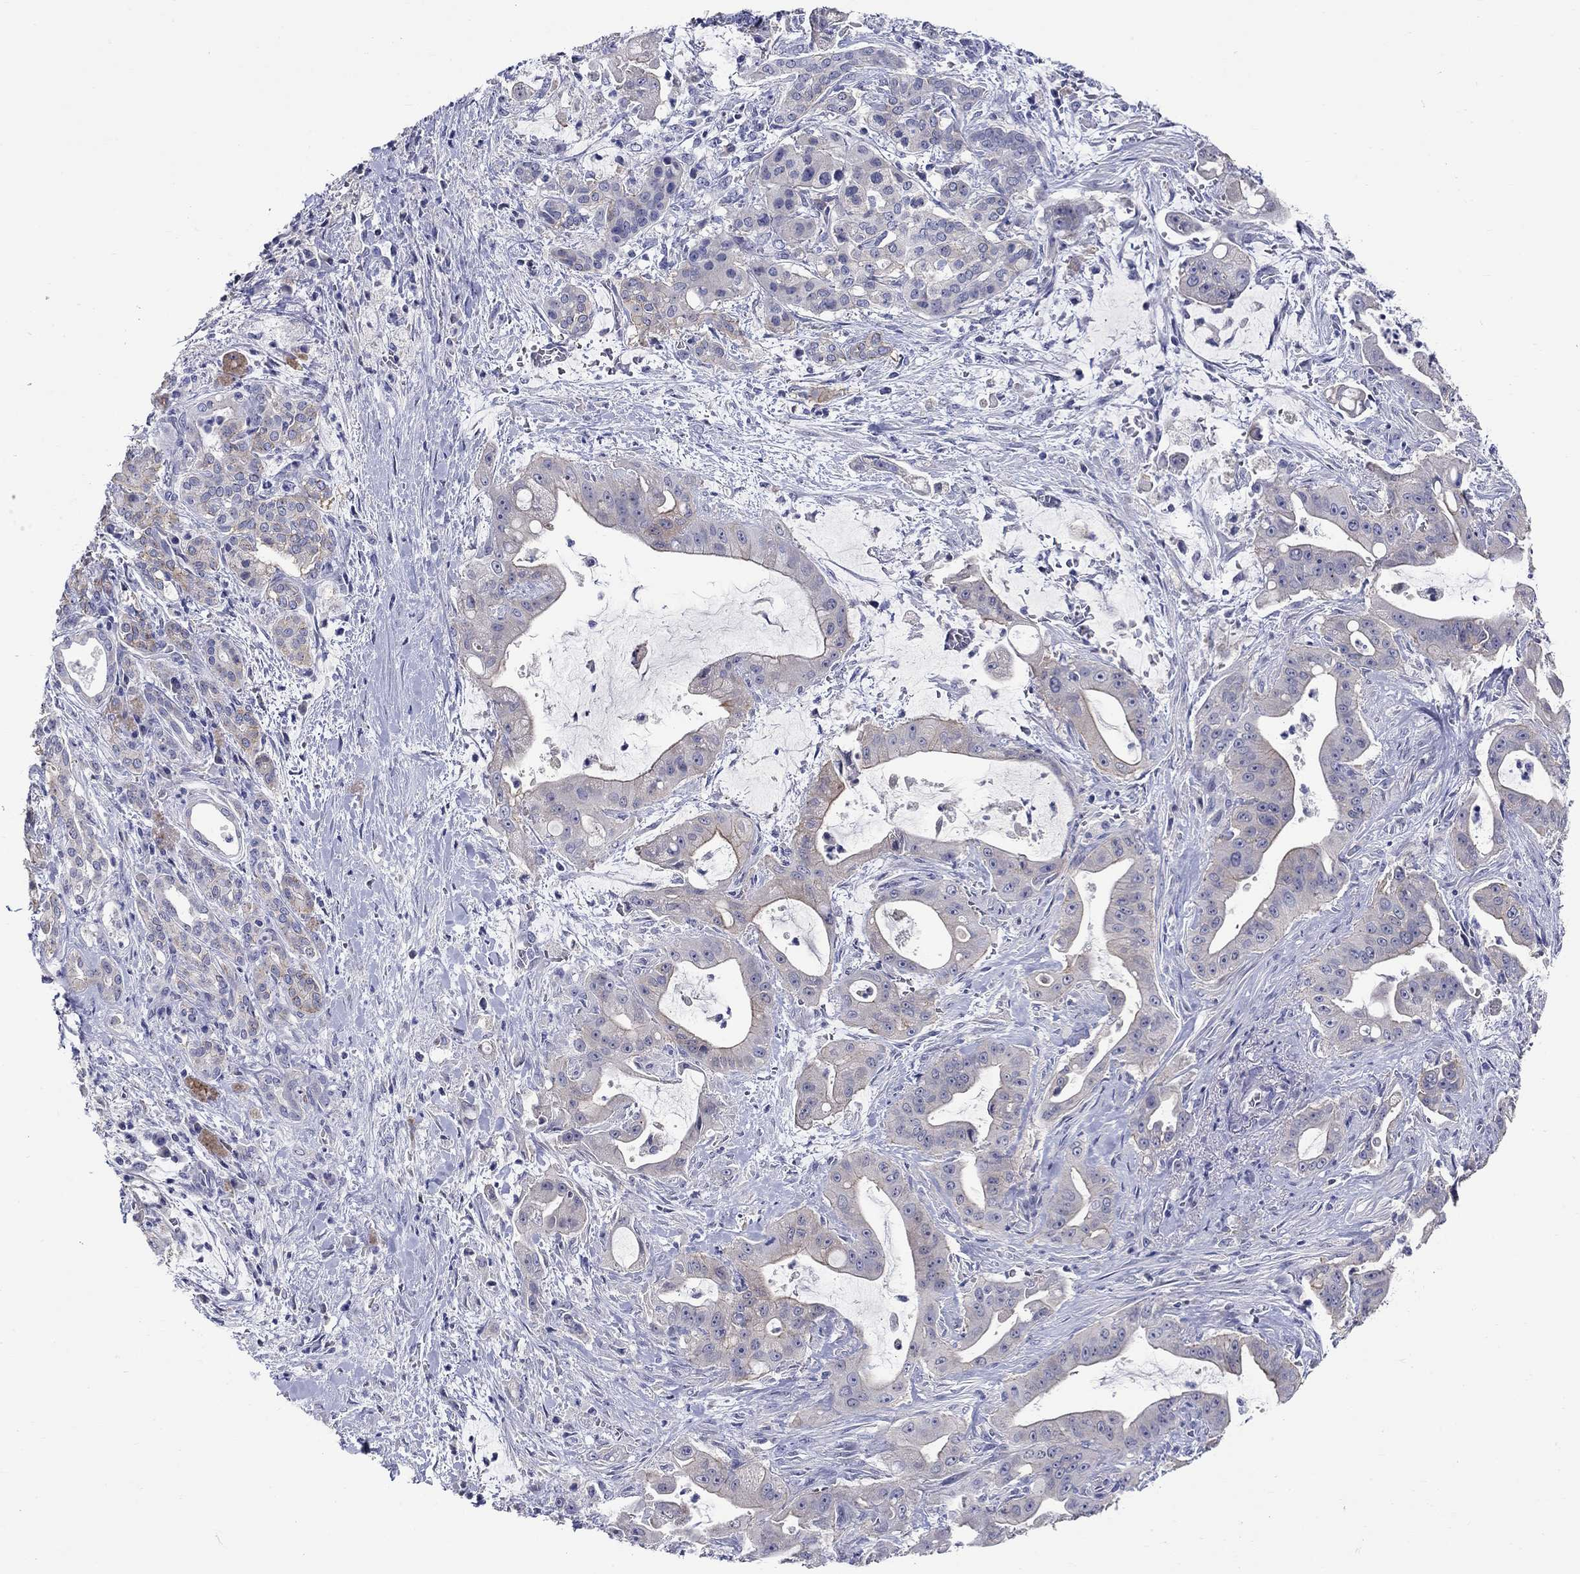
{"staining": {"intensity": "weak", "quantity": "<25%", "location": "cytoplasmic/membranous"}, "tissue": "pancreatic cancer", "cell_type": "Tumor cells", "image_type": "cancer", "snomed": [{"axis": "morphology", "description": "Normal tissue, NOS"}, {"axis": "morphology", "description": "Inflammation, NOS"}, {"axis": "morphology", "description": "Adenocarcinoma, NOS"}, {"axis": "topography", "description": "Pancreas"}], "caption": "This is a histopathology image of immunohistochemistry (IHC) staining of pancreatic cancer, which shows no staining in tumor cells.", "gene": "SLC30A3", "patient": {"sex": "male", "age": 57}}